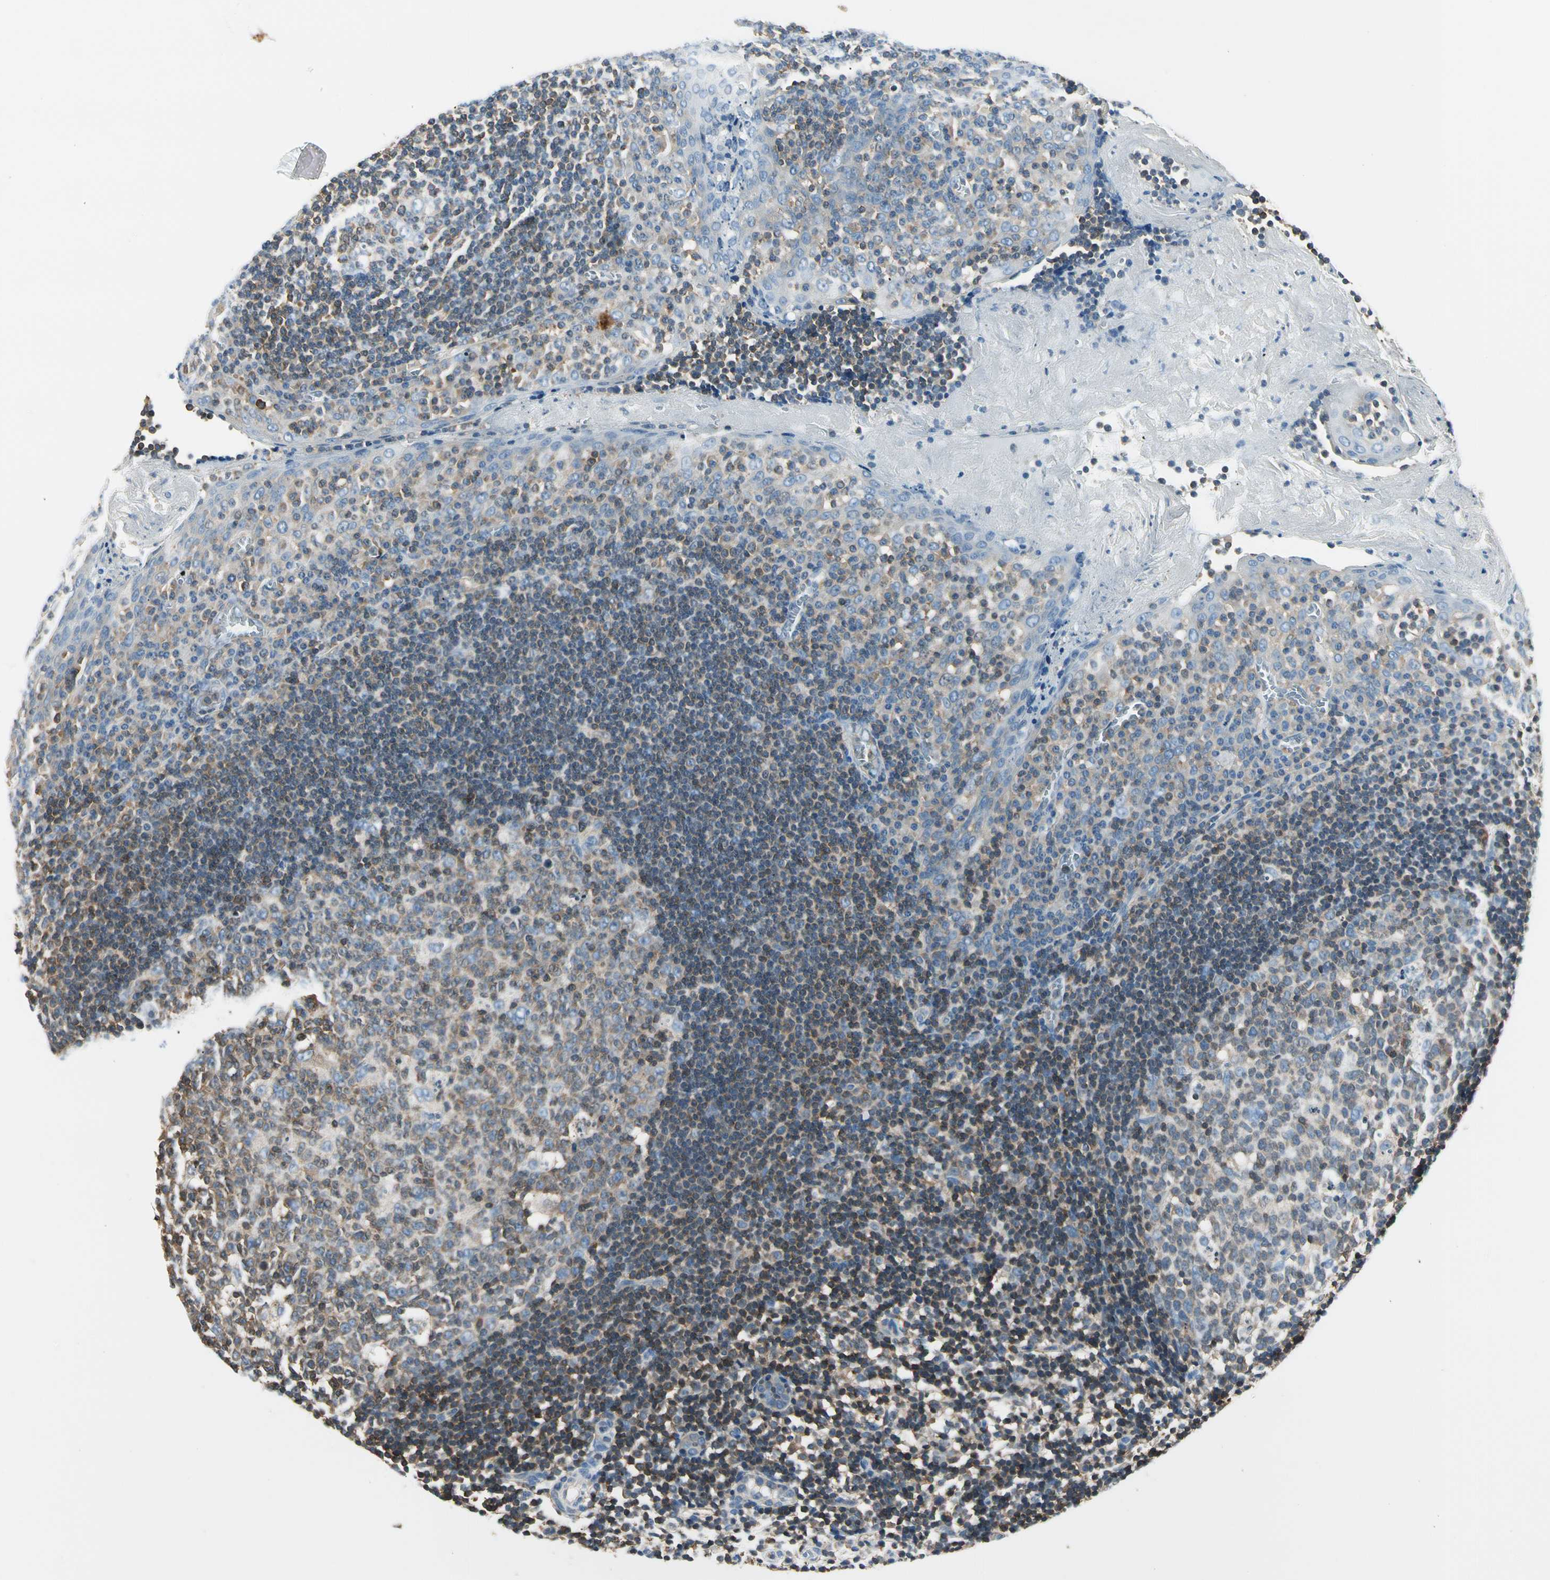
{"staining": {"intensity": "moderate", "quantity": "25%-75%", "location": "cytoplasmic/membranous"}, "tissue": "tonsil", "cell_type": "Germinal center cells", "image_type": "normal", "snomed": [{"axis": "morphology", "description": "Normal tissue, NOS"}, {"axis": "topography", "description": "Tonsil"}], "caption": "Protein expression analysis of normal tonsil exhibits moderate cytoplasmic/membranous positivity in about 25%-75% of germinal center cells.", "gene": "CAPZA2", "patient": {"sex": "female", "age": 41}}